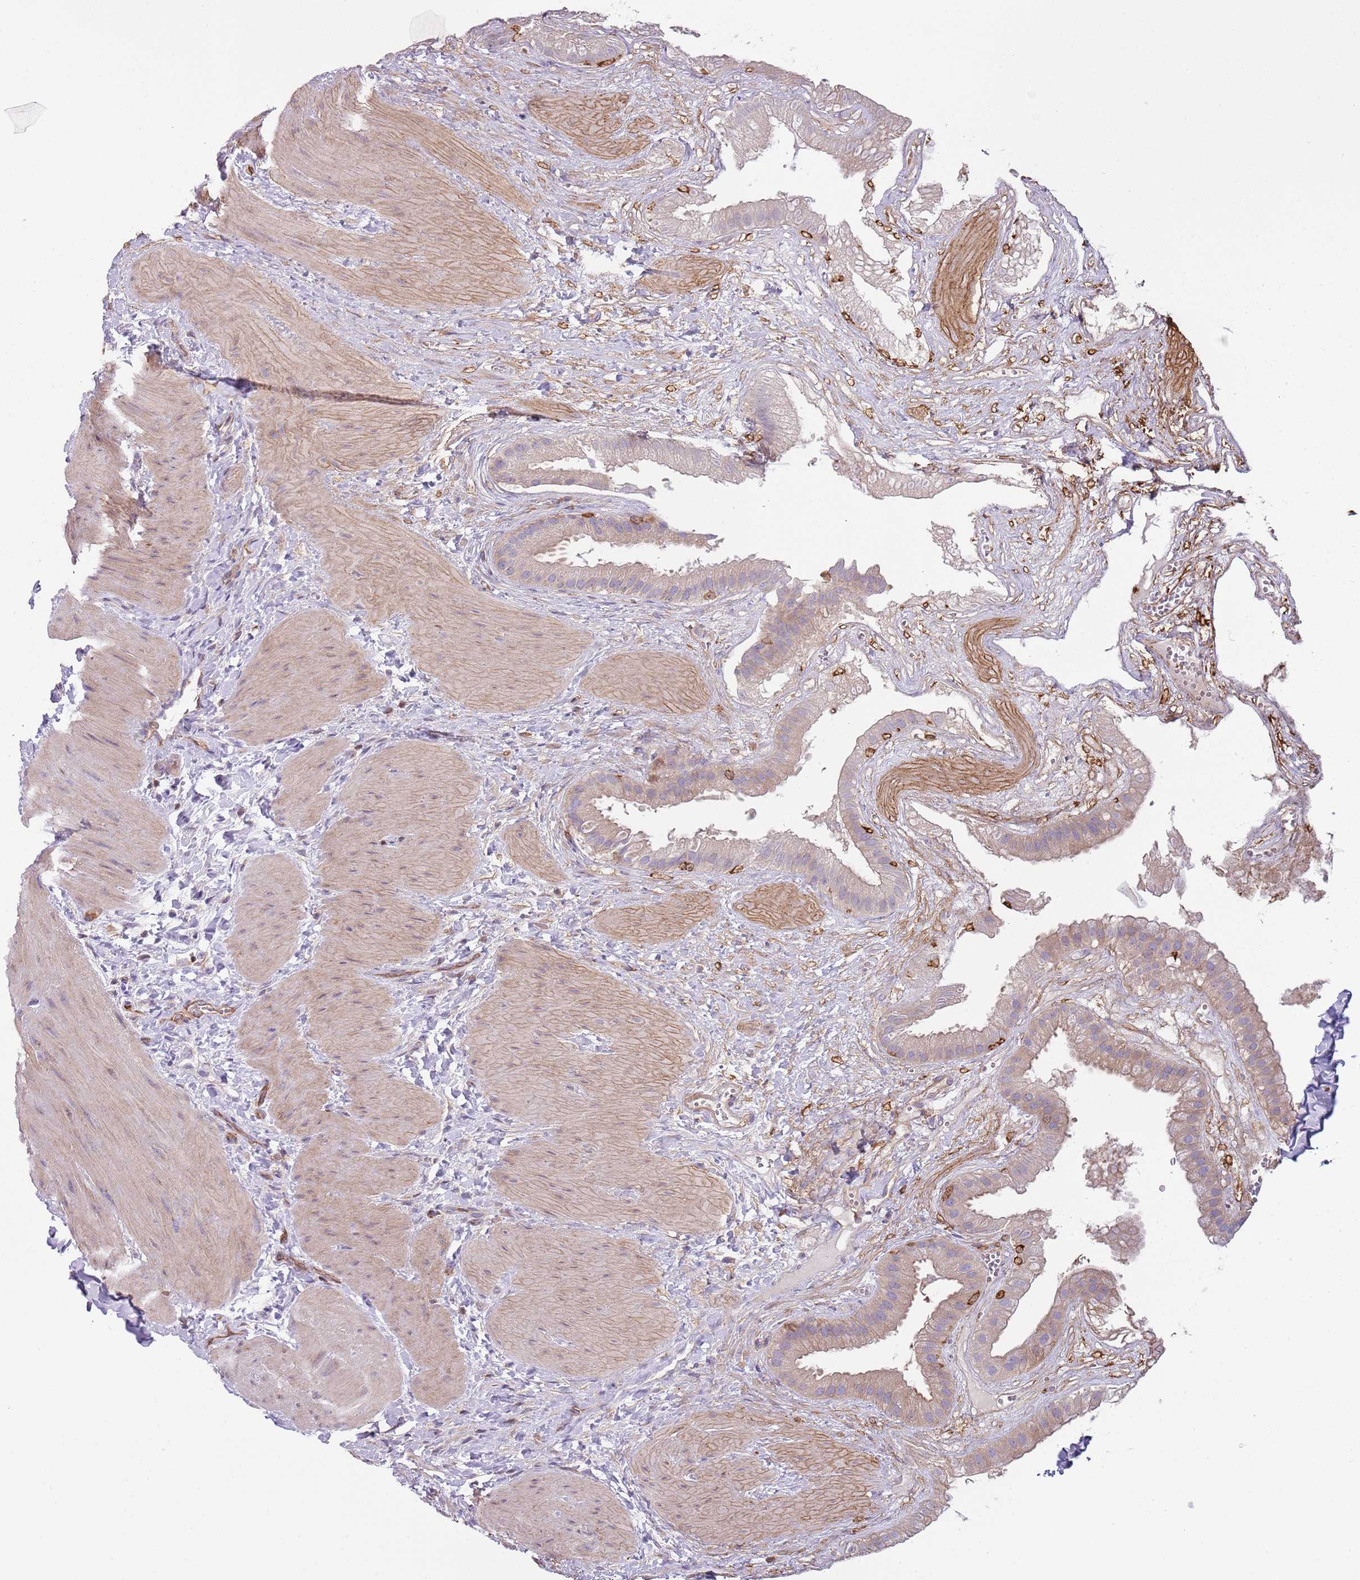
{"staining": {"intensity": "moderate", "quantity": "25%-75%", "location": "cytoplasmic/membranous"}, "tissue": "gallbladder", "cell_type": "Glandular cells", "image_type": "normal", "snomed": [{"axis": "morphology", "description": "Normal tissue, NOS"}, {"axis": "topography", "description": "Gallbladder"}], "caption": "Human gallbladder stained for a protein (brown) demonstrates moderate cytoplasmic/membranous positive staining in about 25%-75% of glandular cells.", "gene": "GNAI1", "patient": {"sex": "male", "age": 55}}